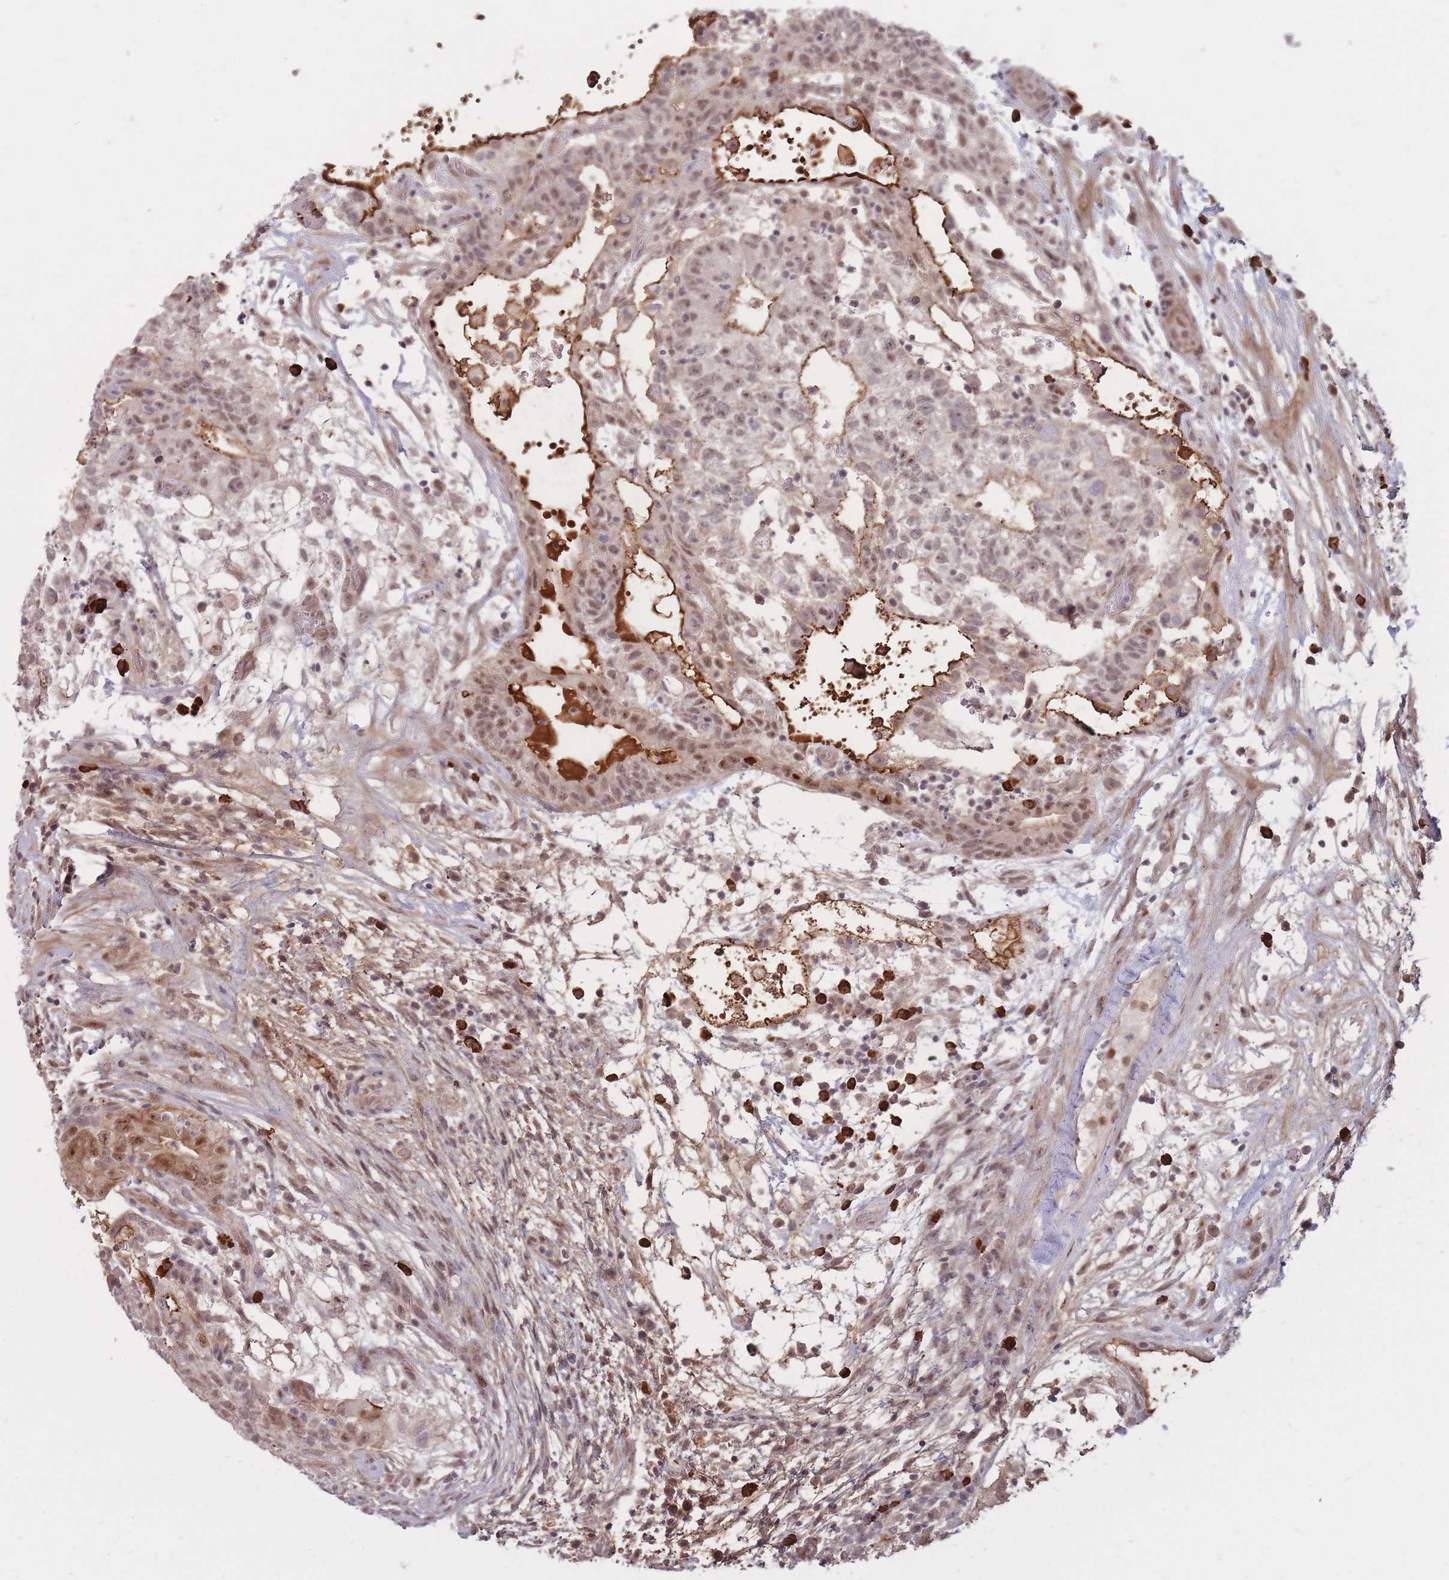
{"staining": {"intensity": "moderate", "quantity": ">75%", "location": "cytoplasmic/membranous,nuclear"}, "tissue": "testis cancer", "cell_type": "Tumor cells", "image_type": "cancer", "snomed": [{"axis": "morphology", "description": "Normal tissue, NOS"}, {"axis": "morphology", "description": "Carcinoma, Embryonal, NOS"}, {"axis": "topography", "description": "Testis"}], "caption": "Approximately >75% of tumor cells in embryonal carcinoma (testis) reveal moderate cytoplasmic/membranous and nuclear protein positivity as visualized by brown immunohistochemical staining.", "gene": "ERICH6B", "patient": {"sex": "male", "age": 32}}